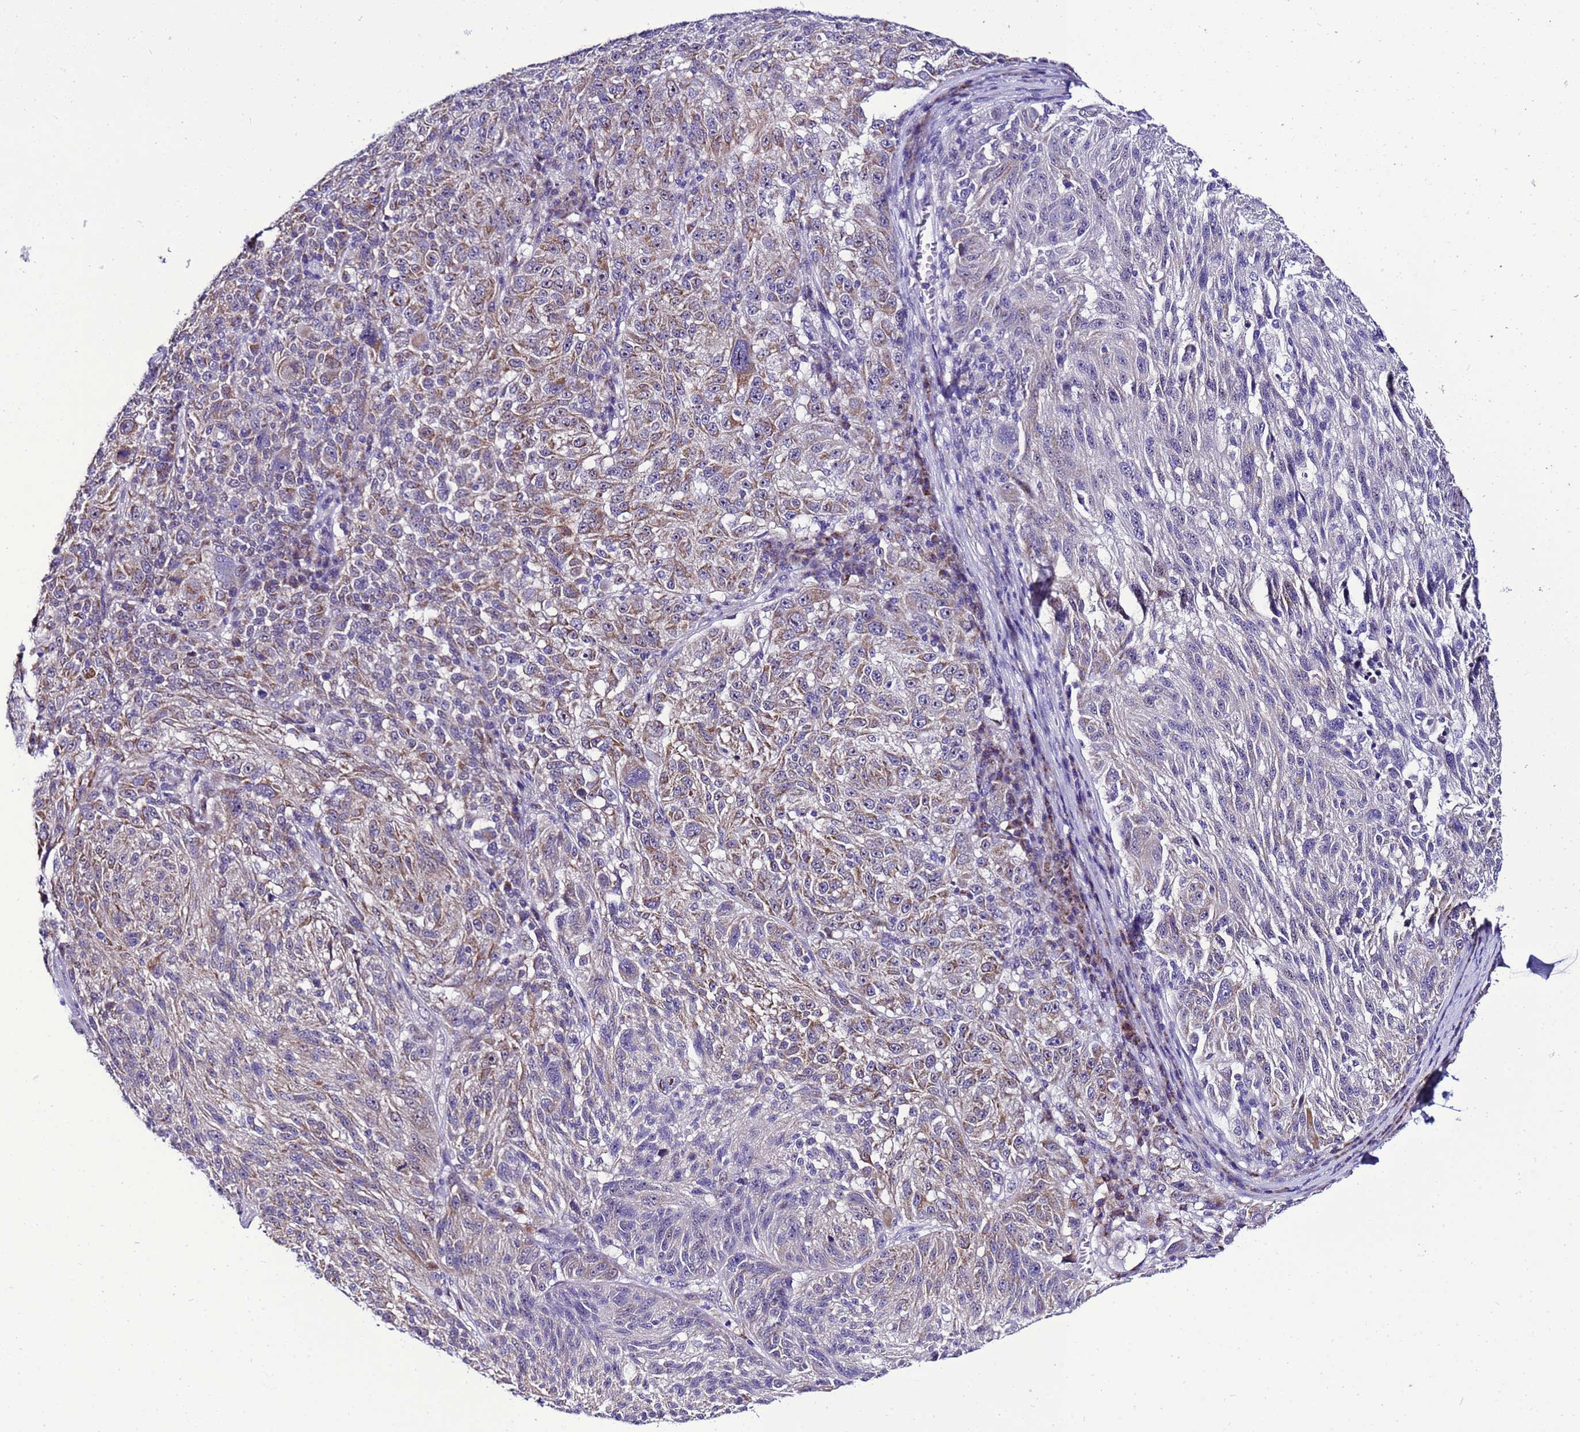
{"staining": {"intensity": "weak", "quantity": ">75%", "location": "cytoplasmic/membranous"}, "tissue": "melanoma", "cell_type": "Tumor cells", "image_type": "cancer", "snomed": [{"axis": "morphology", "description": "Malignant melanoma, NOS"}, {"axis": "topography", "description": "Skin"}], "caption": "Melanoma stained for a protein (brown) exhibits weak cytoplasmic/membranous positive positivity in about >75% of tumor cells.", "gene": "DPH6", "patient": {"sex": "male", "age": 53}}